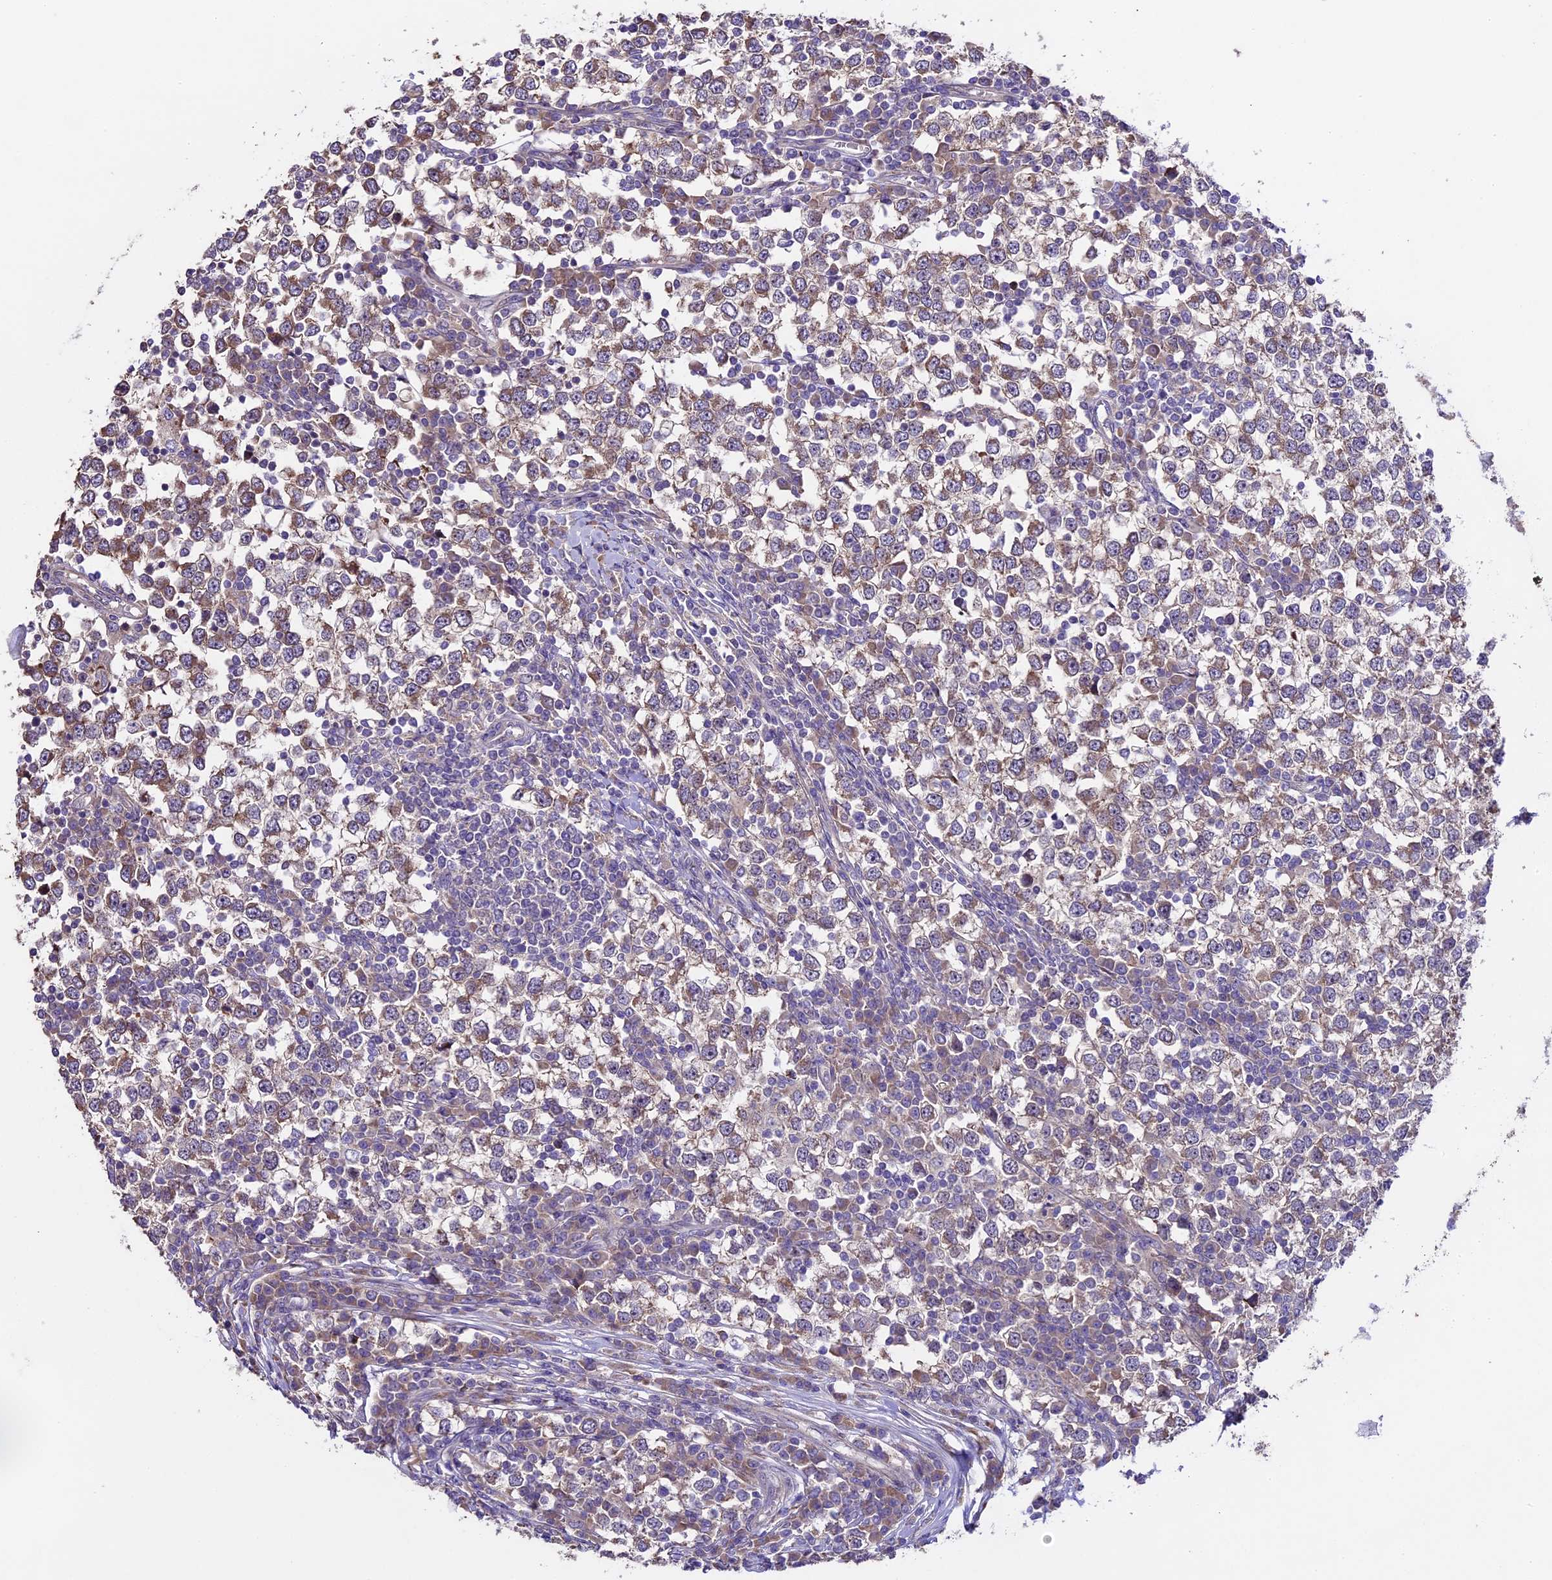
{"staining": {"intensity": "moderate", "quantity": "25%-75%", "location": "cytoplasmic/membranous"}, "tissue": "testis cancer", "cell_type": "Tumor cells", "image_type": "cancer", "snomed": [{"axis": "morphology", "description": "Seminoma, NOS"}, {"axis": "topography", "description": "Testis"}], "caption": "Tumor cells reveal moderate cytoplasmic/membranous expression in approximately 25%-75% of cells in seminoma (testis).", "gene": "SPIRE1", "patient": {"sex": "male", "age": 65}}